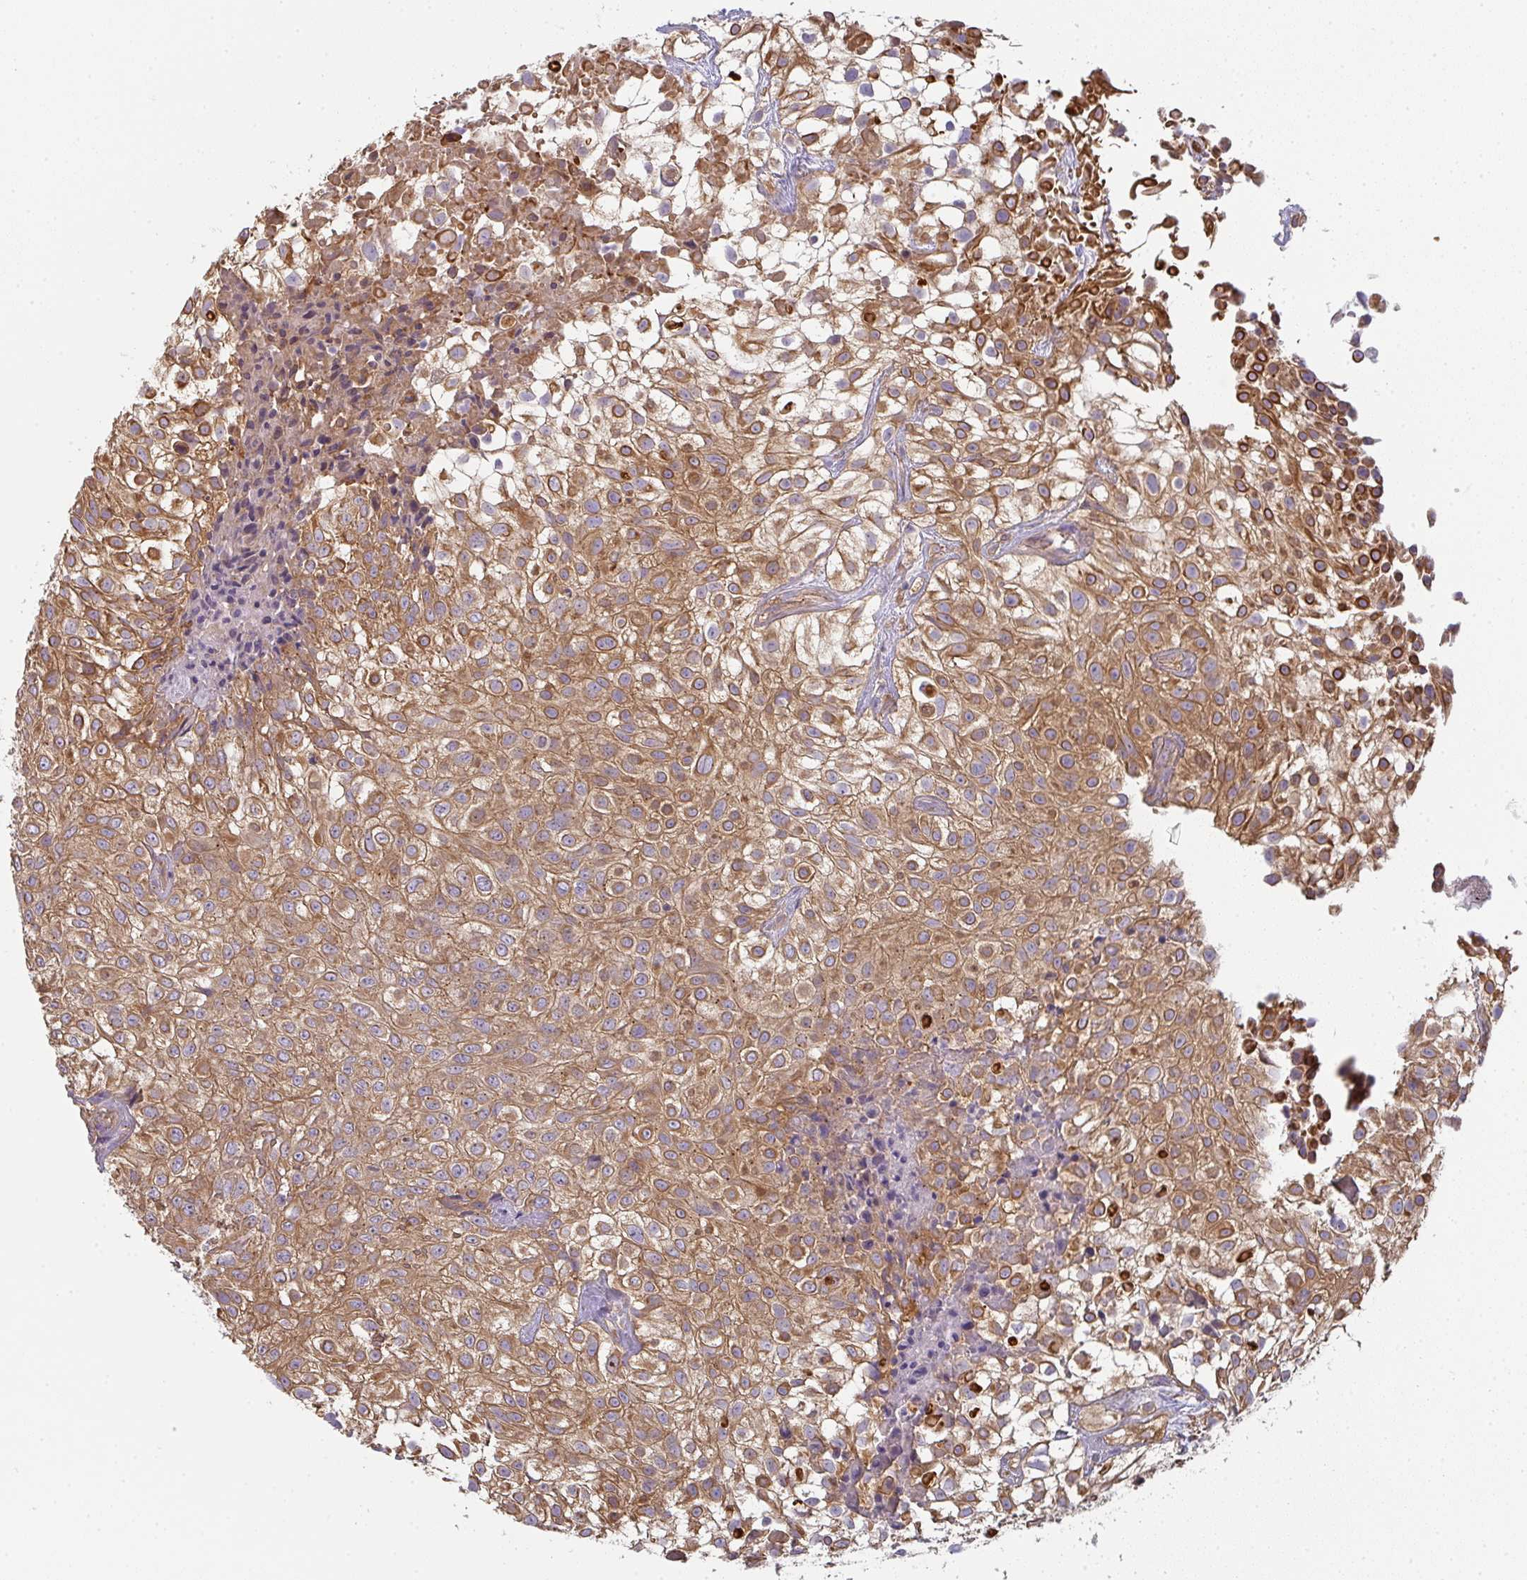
{"staining": {"intensity": "moderate", "quantity": ">75%", "location": "cytoplasmic/membranous"}, "tissue": "urothelial cancer", "cell_type": "Tumor cells", "image_type": "cancer", "snomed": [{"axis": "morphology", "description": "Urothelial carcinoma, High grade"}, {"axis": "topography", "description": "Urinary bladder"}], "caption": "Human urothelial cancer stained with a brown dye exhibits moderate cytoplasmic/membranous positive staining in approximately >75% of tumor cells.", "gene": "SNX5", "patient": {"sex": "male", "age": 56}}